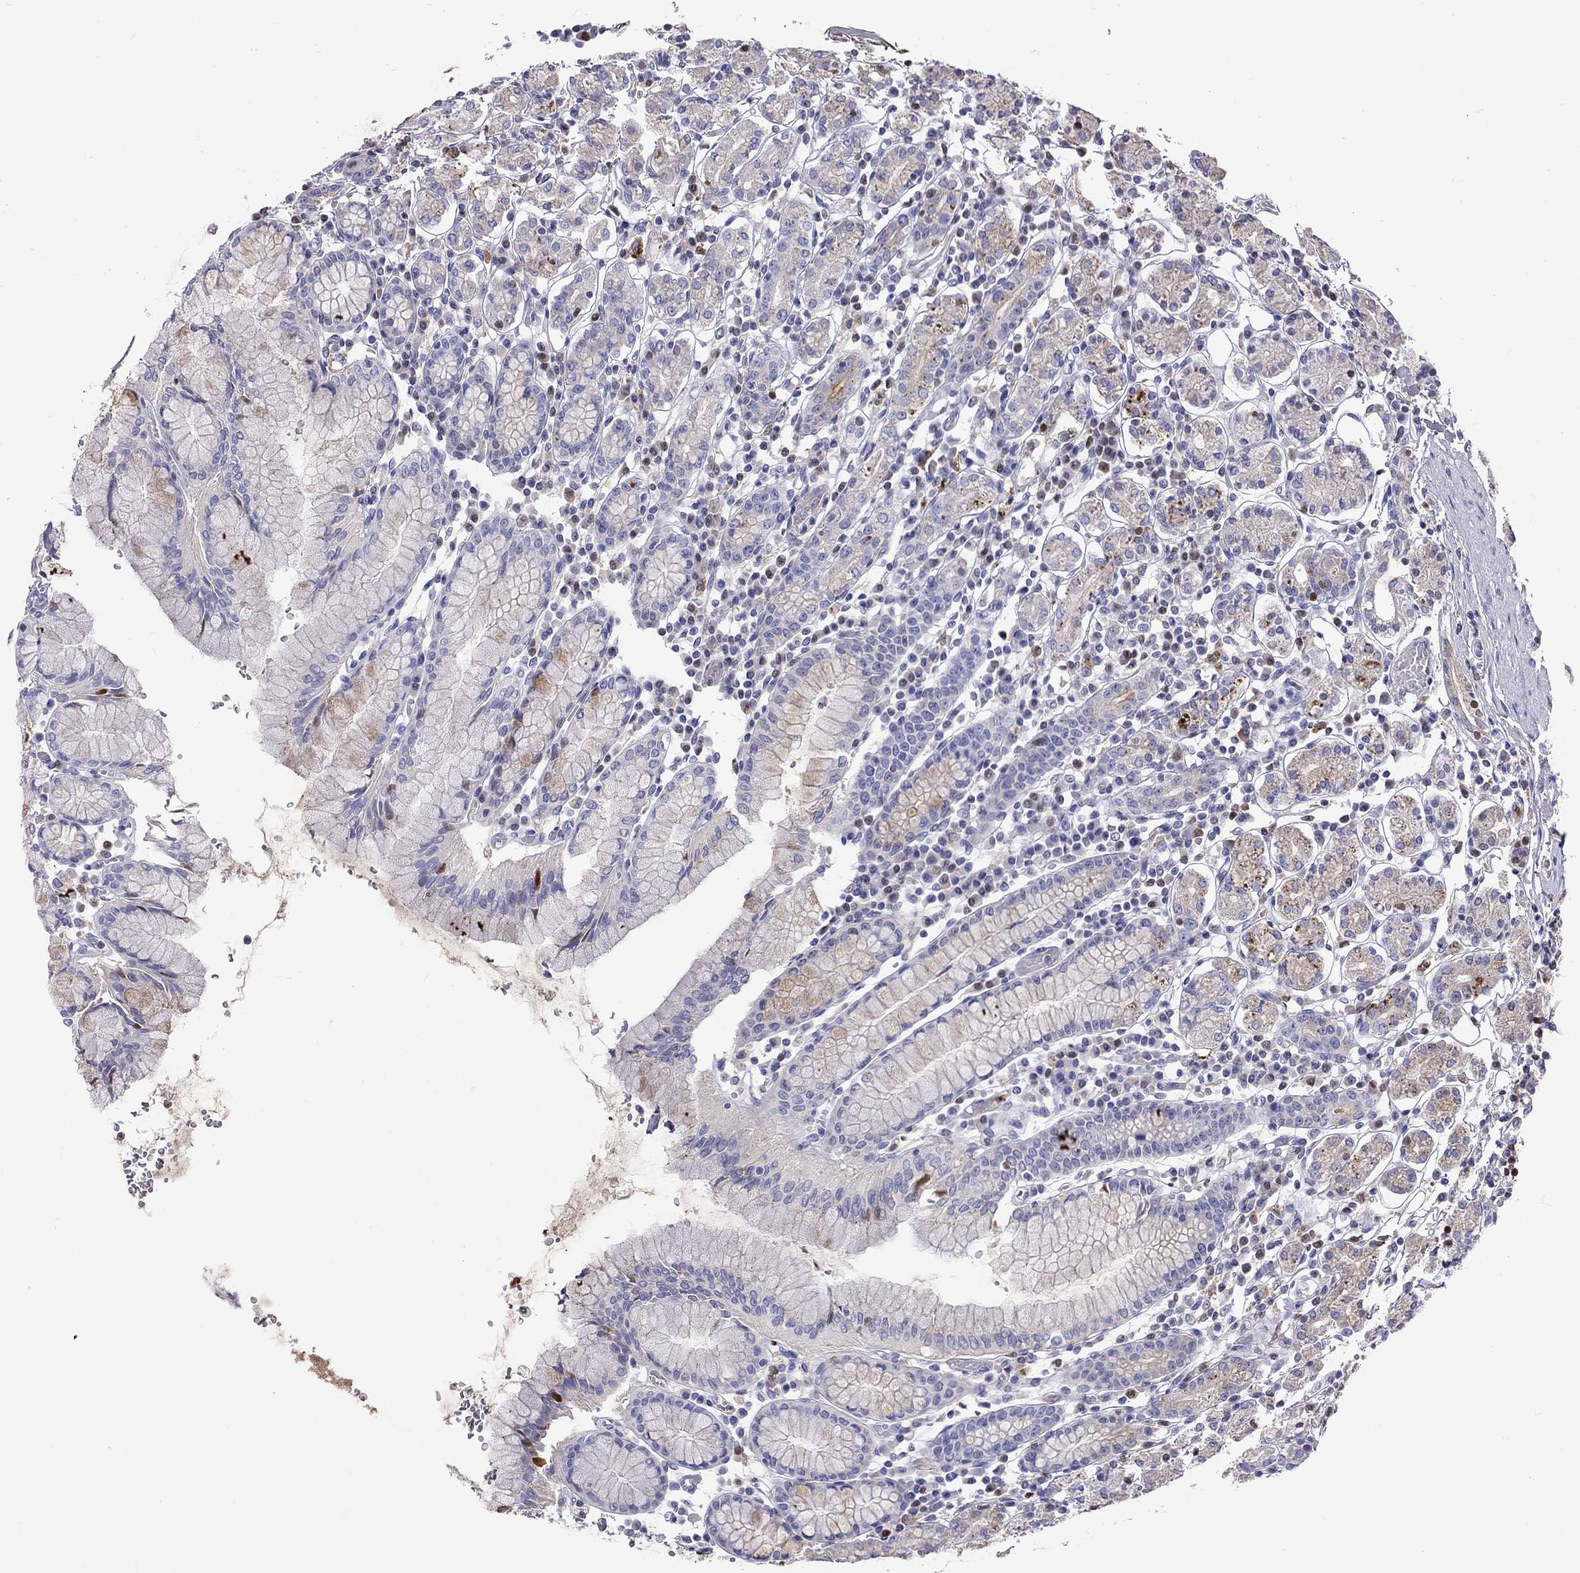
{"staining": {"intensity": "weak", "quantity": "<25%", "location": "cytoplasmic/membranous"}, "tissue": "stomach", "cell_type": "Glandular cells", "image_type": "normal", "snomed": [{"axis": "morphology", "description": "Normal tissue, NOS"}, {"axis": "topography", "description": "Stomach, upper"}, {"axis": "topography", "description": "Stomach"}], "caption": "An immunohistochemistry photomicrograph of normal stomach is shown. There is no staining in glandular cells of stomach. (Immunohistochemistry, brightfield microscopy, high magnification).", "gene": "SERPINA3", "patient": {"sex": "male", "age": 62}}